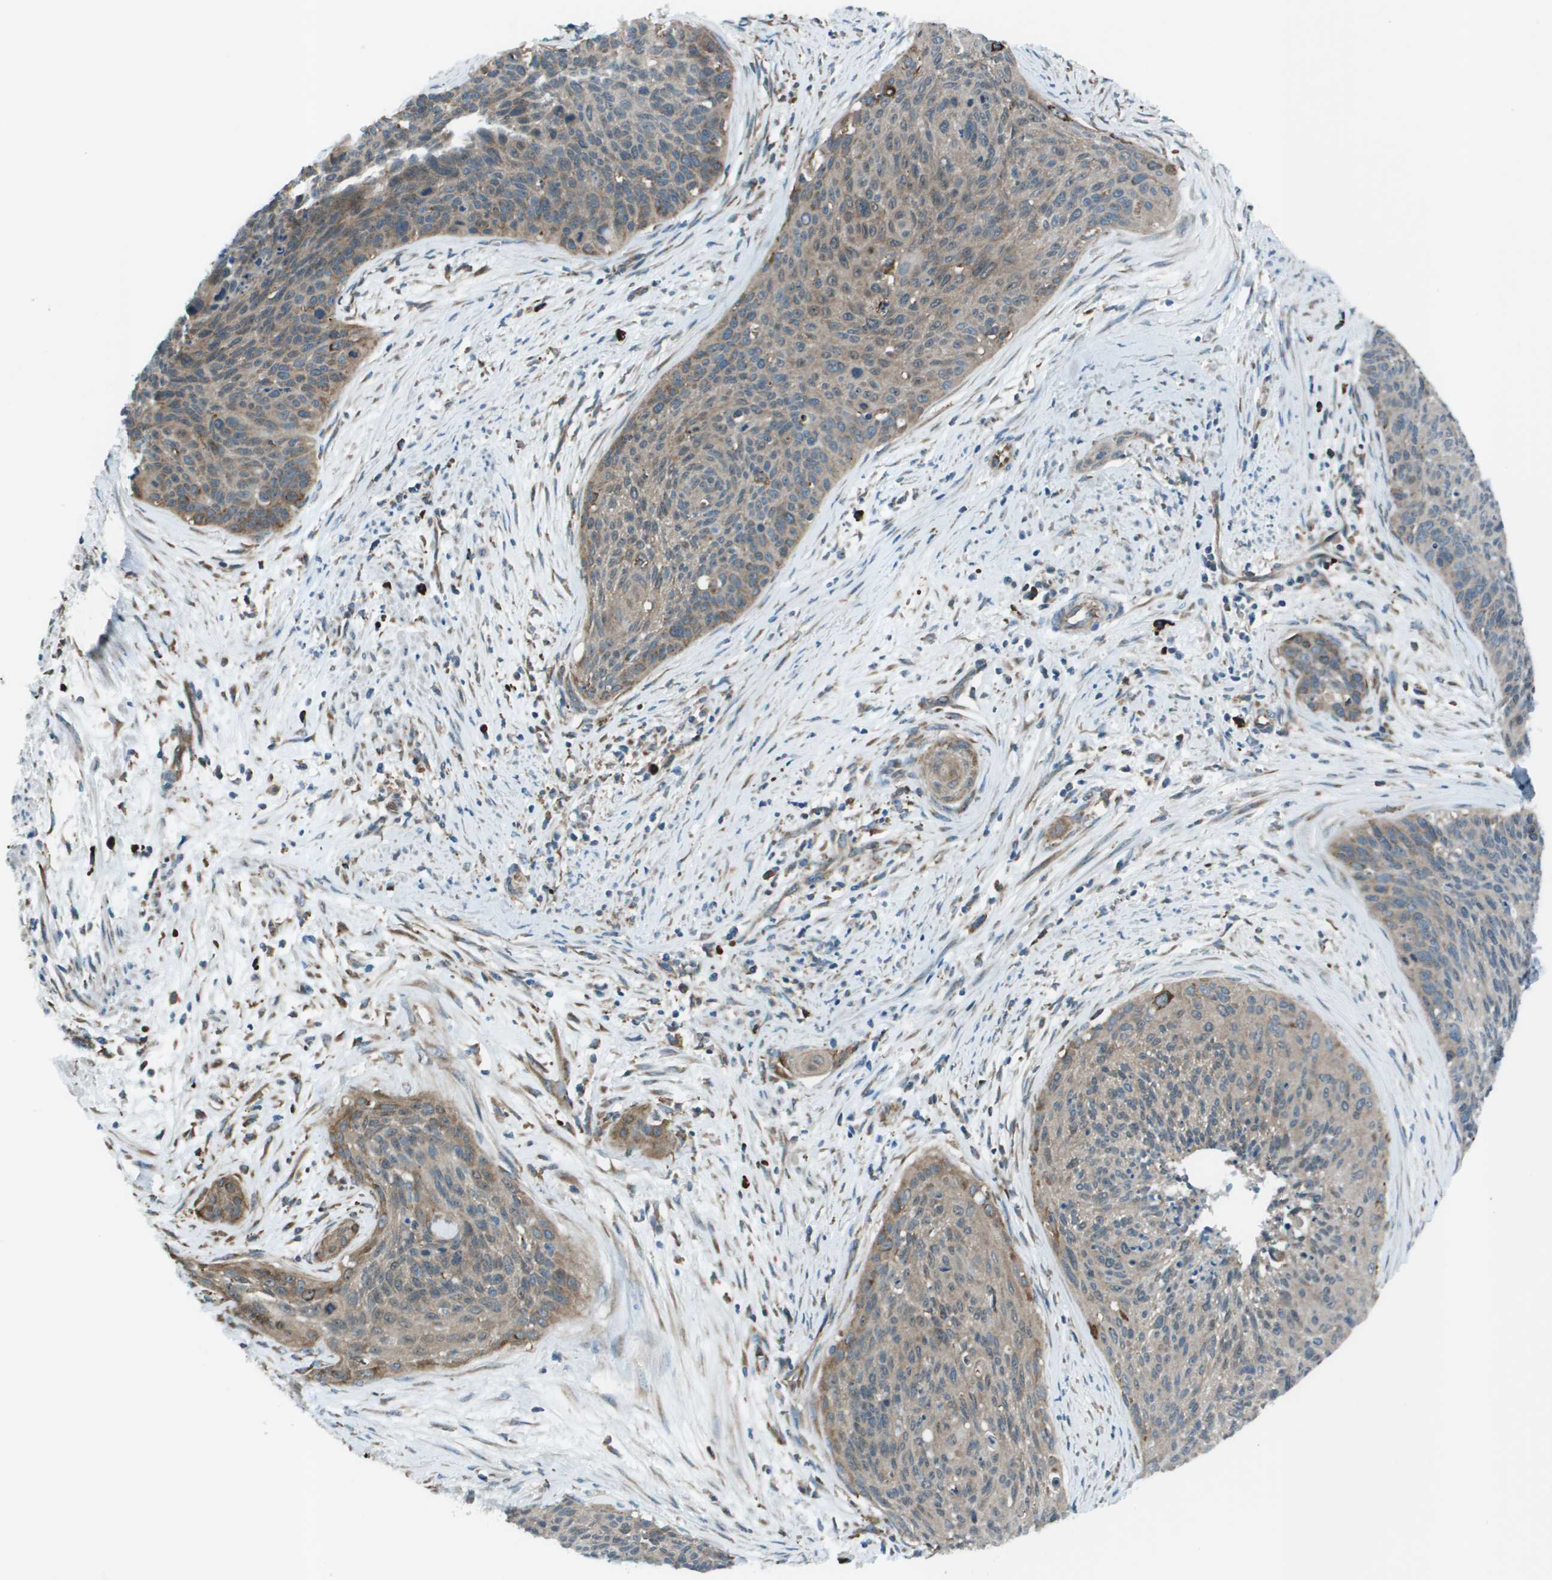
{"staining": {"intensity": "weak", "quantity": "<25%", "location": "cytoplasmic/membranous"}, "tissue": "cervical cancer", "cell_type": "Tumor cells", "image_type": "cancer", "snomed": [{"axis": "morphology", "description": "Squamous cell carcinoma, NOS"}, {"axis": "topography", "description": "Cervix"}], "caption": "This is an immunohistochemistry (IHC) image of human cervical cancer (squamous cell carcinoma). There is no expression in tumor cells.", "gene": "UTS2", "patient": {"sex": "female", "age": 55}}